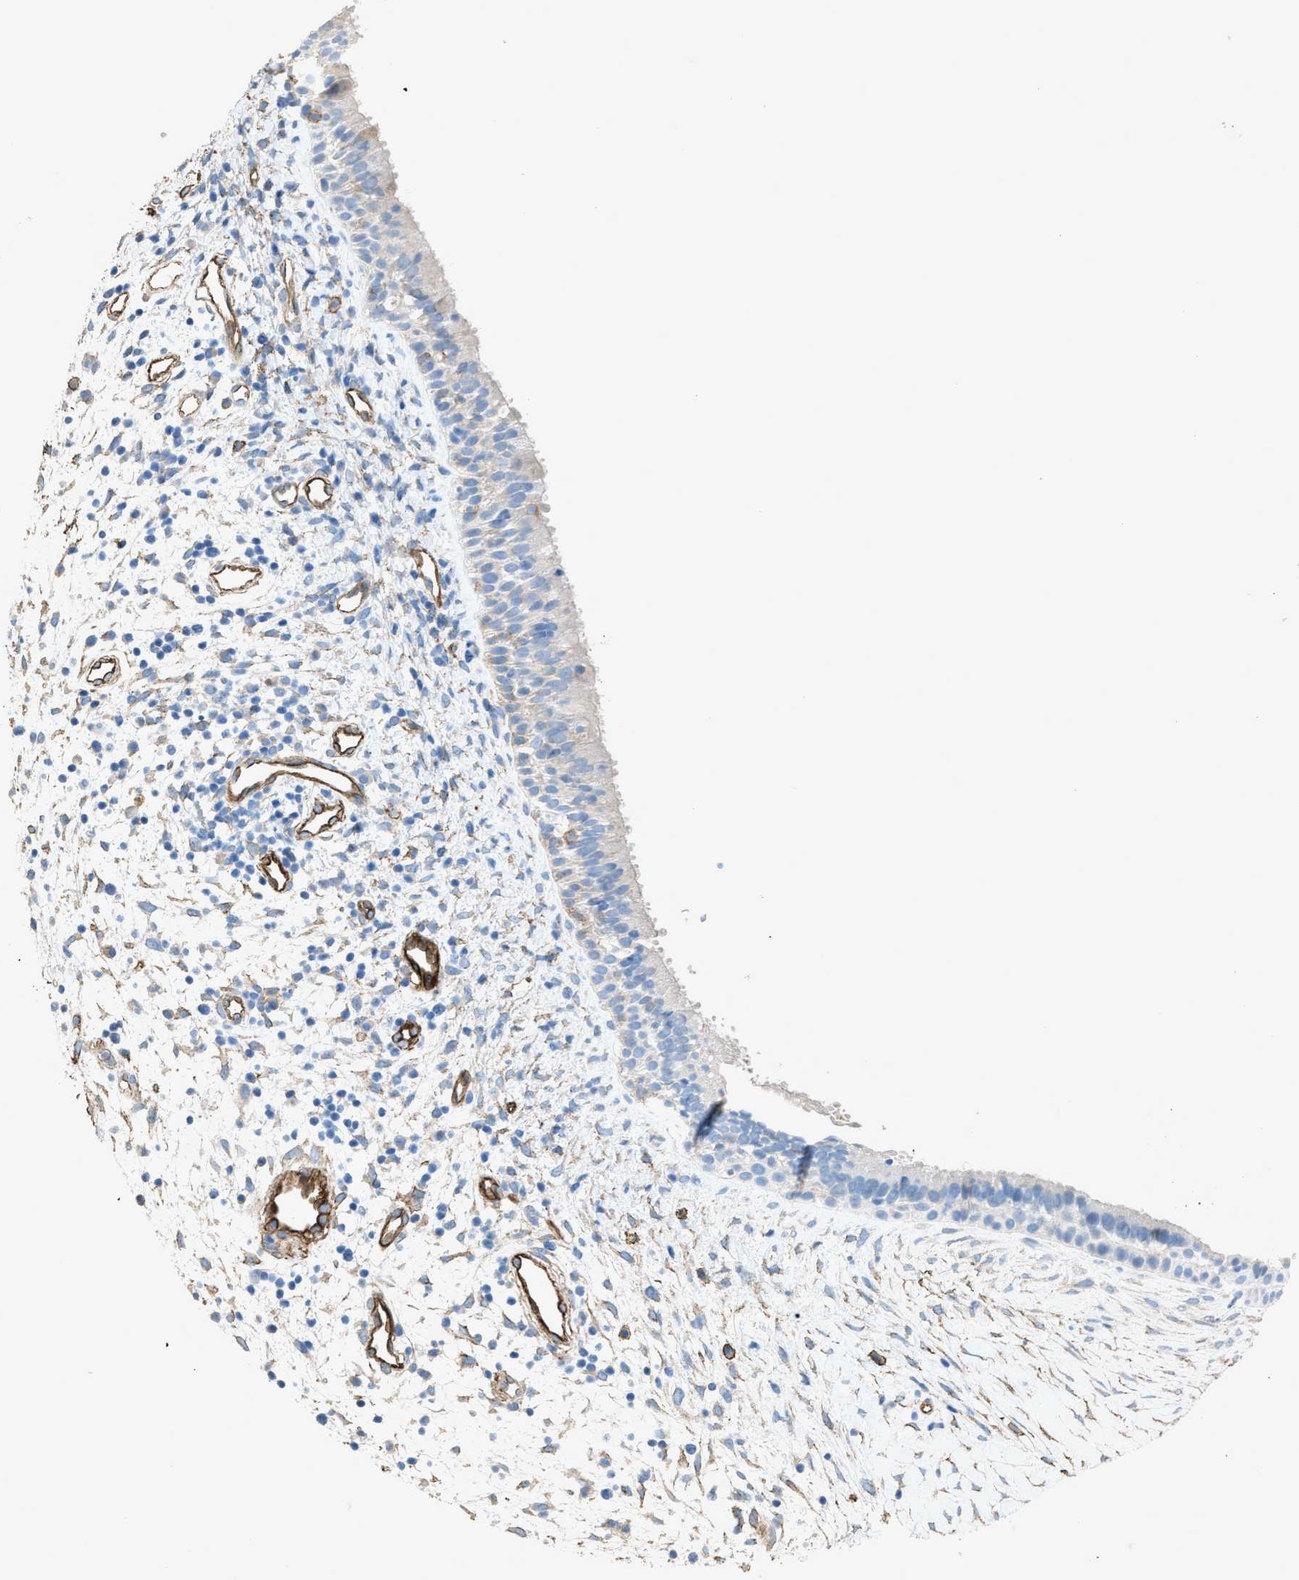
{"staining": {"intensity": "weak", "quantity": "<25%", "location": "cytoplasmic/membranous"}, "tissue": "nasopharynx", "cell_type": "Respiratory epithelial cells", "image_type": "normal", "snomed": [{"axis": "morphology", "description": "Normal tissue, NOS"}, {"axis": "topography", "description": "Nasopharynx"}], "caption": "High magnification brightfield microscopy of benign nasopharynx stained with DAB (brown) and counterstained with hematoxylin (blue): respiratory epithelial cells show no significant staining.", "gene": "SLC22A15", "patient": {"sex": "male", "age": 22}}